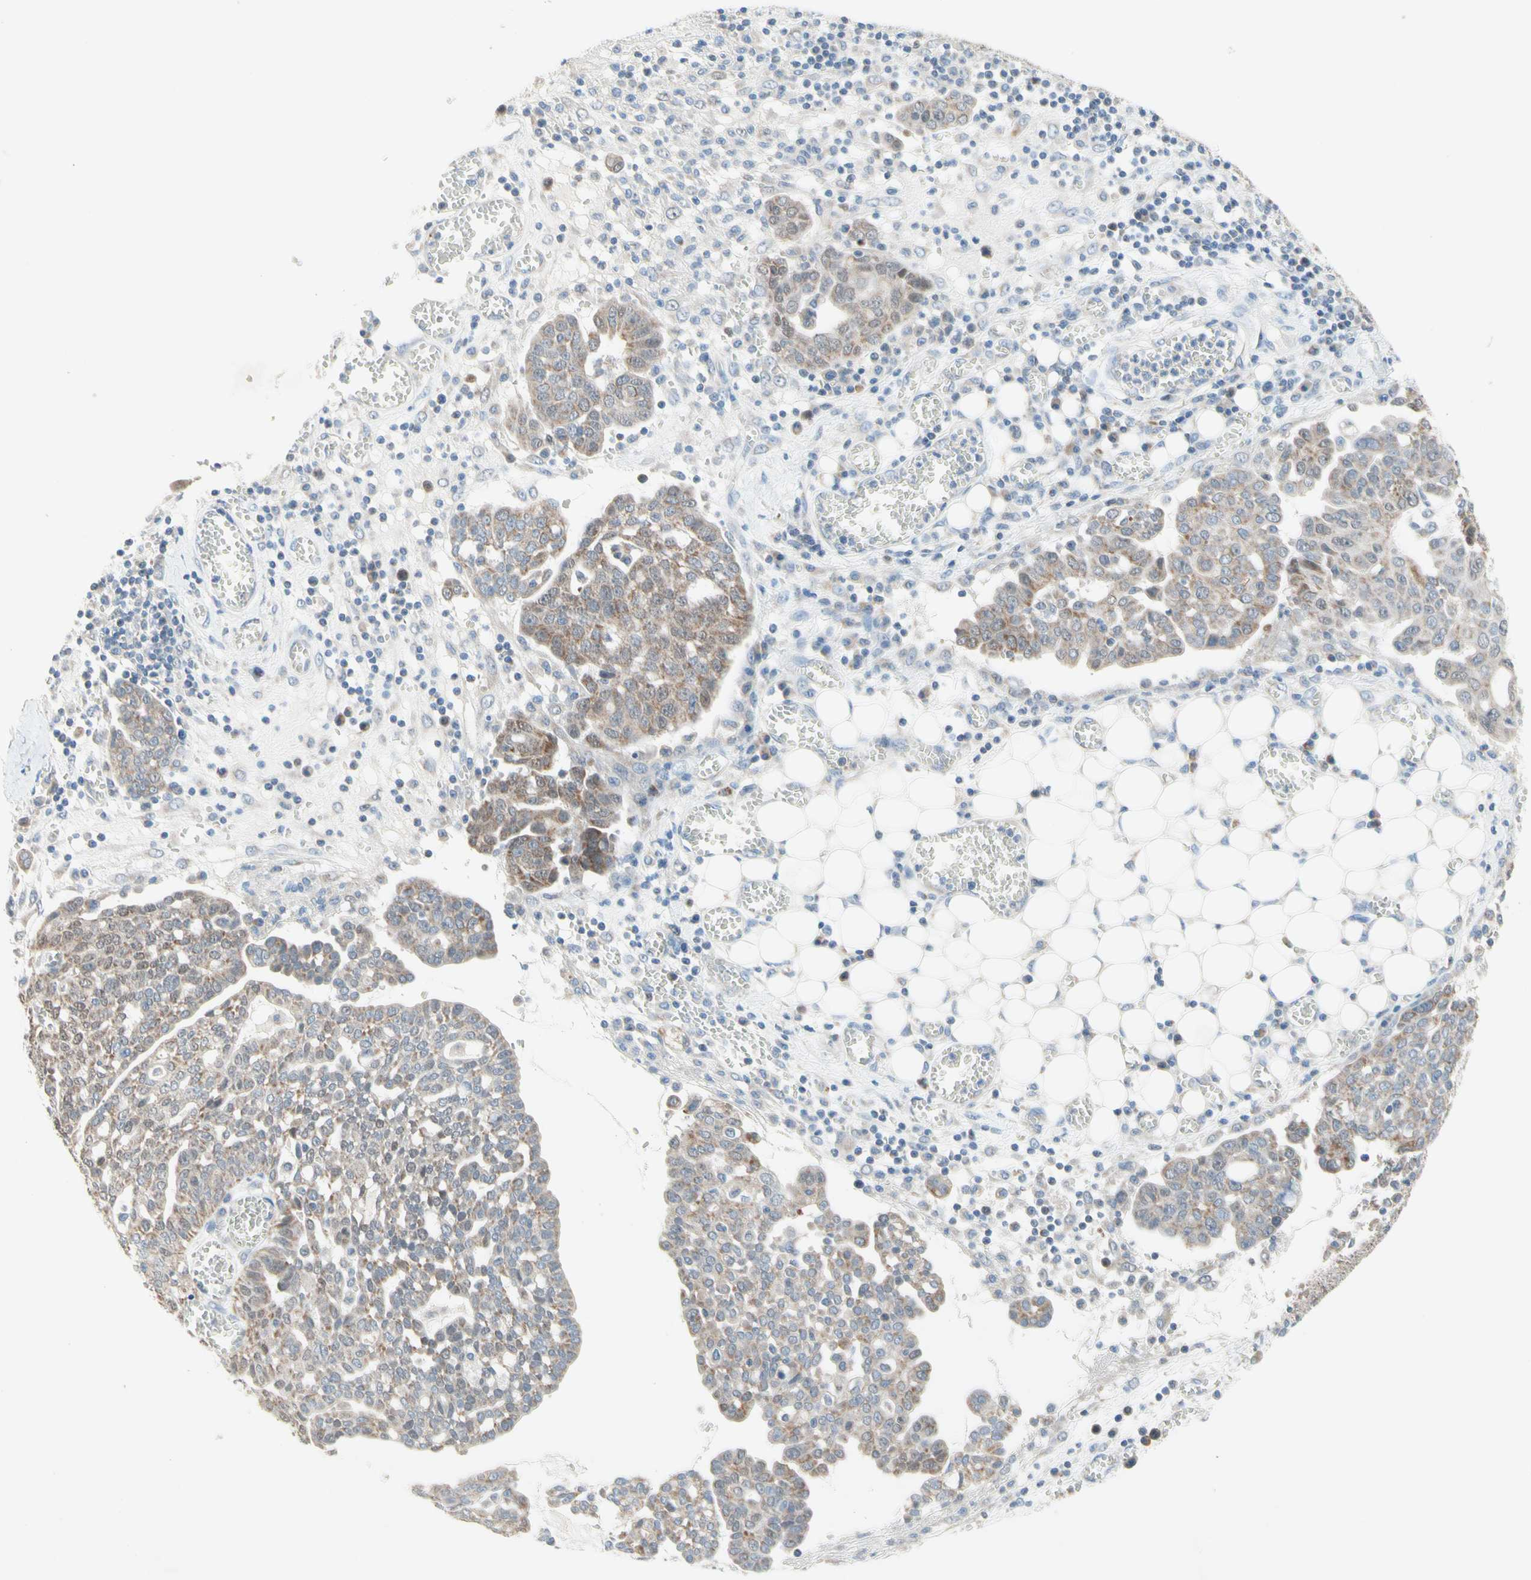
{"staining": {"intensity": "weak", "quantity": ">75%", "location": "cytoplasmic/membranous"}, "tissue": "ovarian cancer", "cell_type": "Tumor cells", "image_type": "cancer", "snomed": [{"axis": "morphology", "description": "Cystadenocarcinoma, serous, NOS"}, {"axis": "topography", "description": "Soft tissue"}, {"axis": "topography", "description": "Ovary"}], "caption": "Protein positivity by immunohistochemistry exhibits weak cytoplasmic/membranous positivity in approximately >75% of tumor cells in ovarian serous cystadenocarcinoma.", "gene": "MFF", "patient": {"sex": "female", "age": 57}}